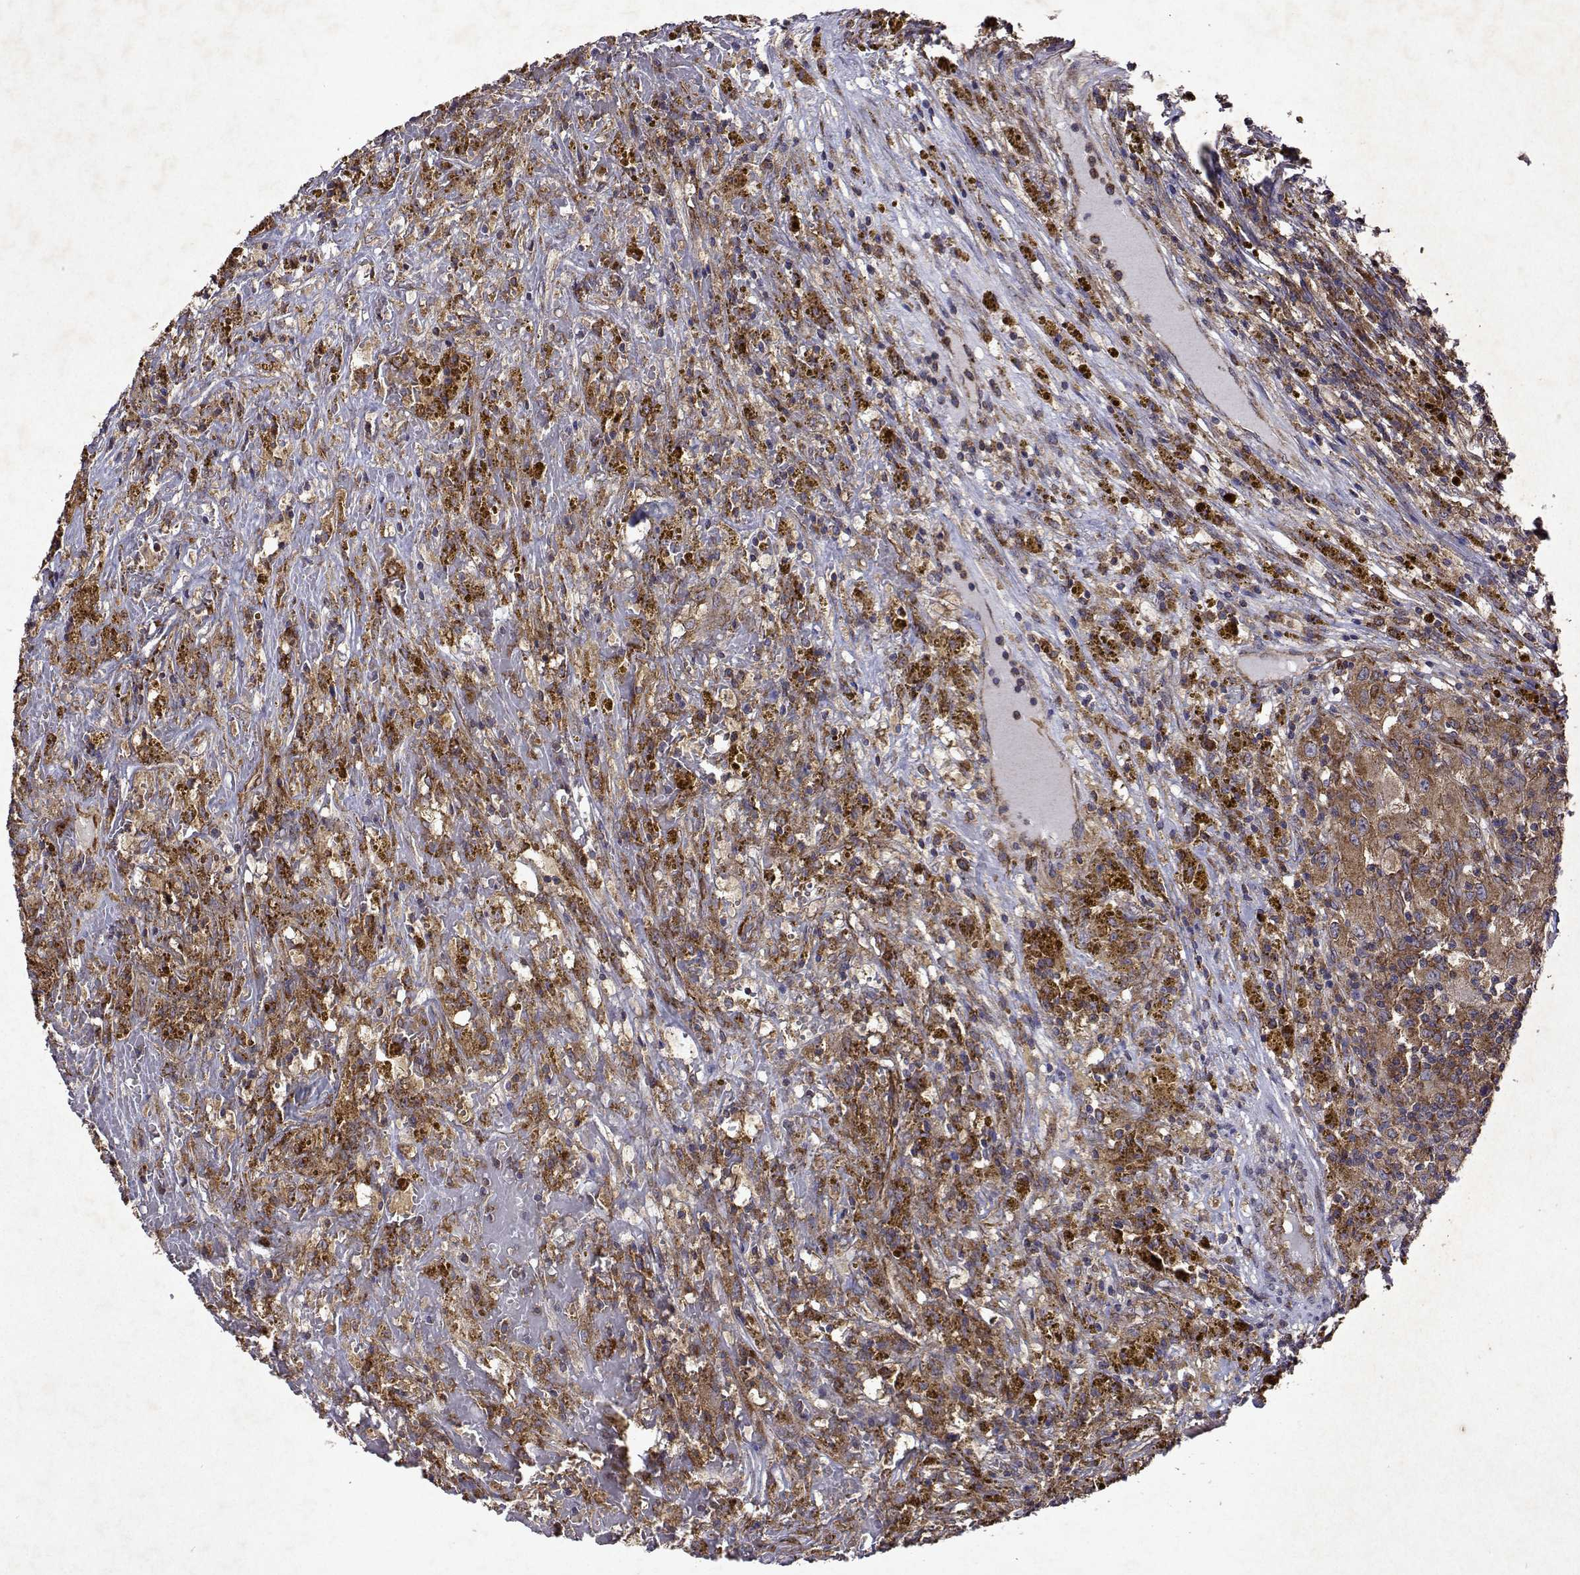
{"staining": {"intensity": "moderate", "quantity": "25%-75%", "location": "cytoplasmic/membranous"}, "tissue": "renal cancer", "cell_type": "Tumor cells", "image_type": "cancer", "snomed": [{"axis": "morphology", "description": "Adenocarcinoma, NOS"}, {"axis": "topography", "description": "Kidney"}], "caption": "There is medium levels of moderate cytoplasmic/membranous positivity in tumor cells of renal cancer (adenocarcinoma), as demonstrated by immunohistochemical staining (brown color).", "gene": "TARBP2", "patient": {"sex": "female", "age": 67}}